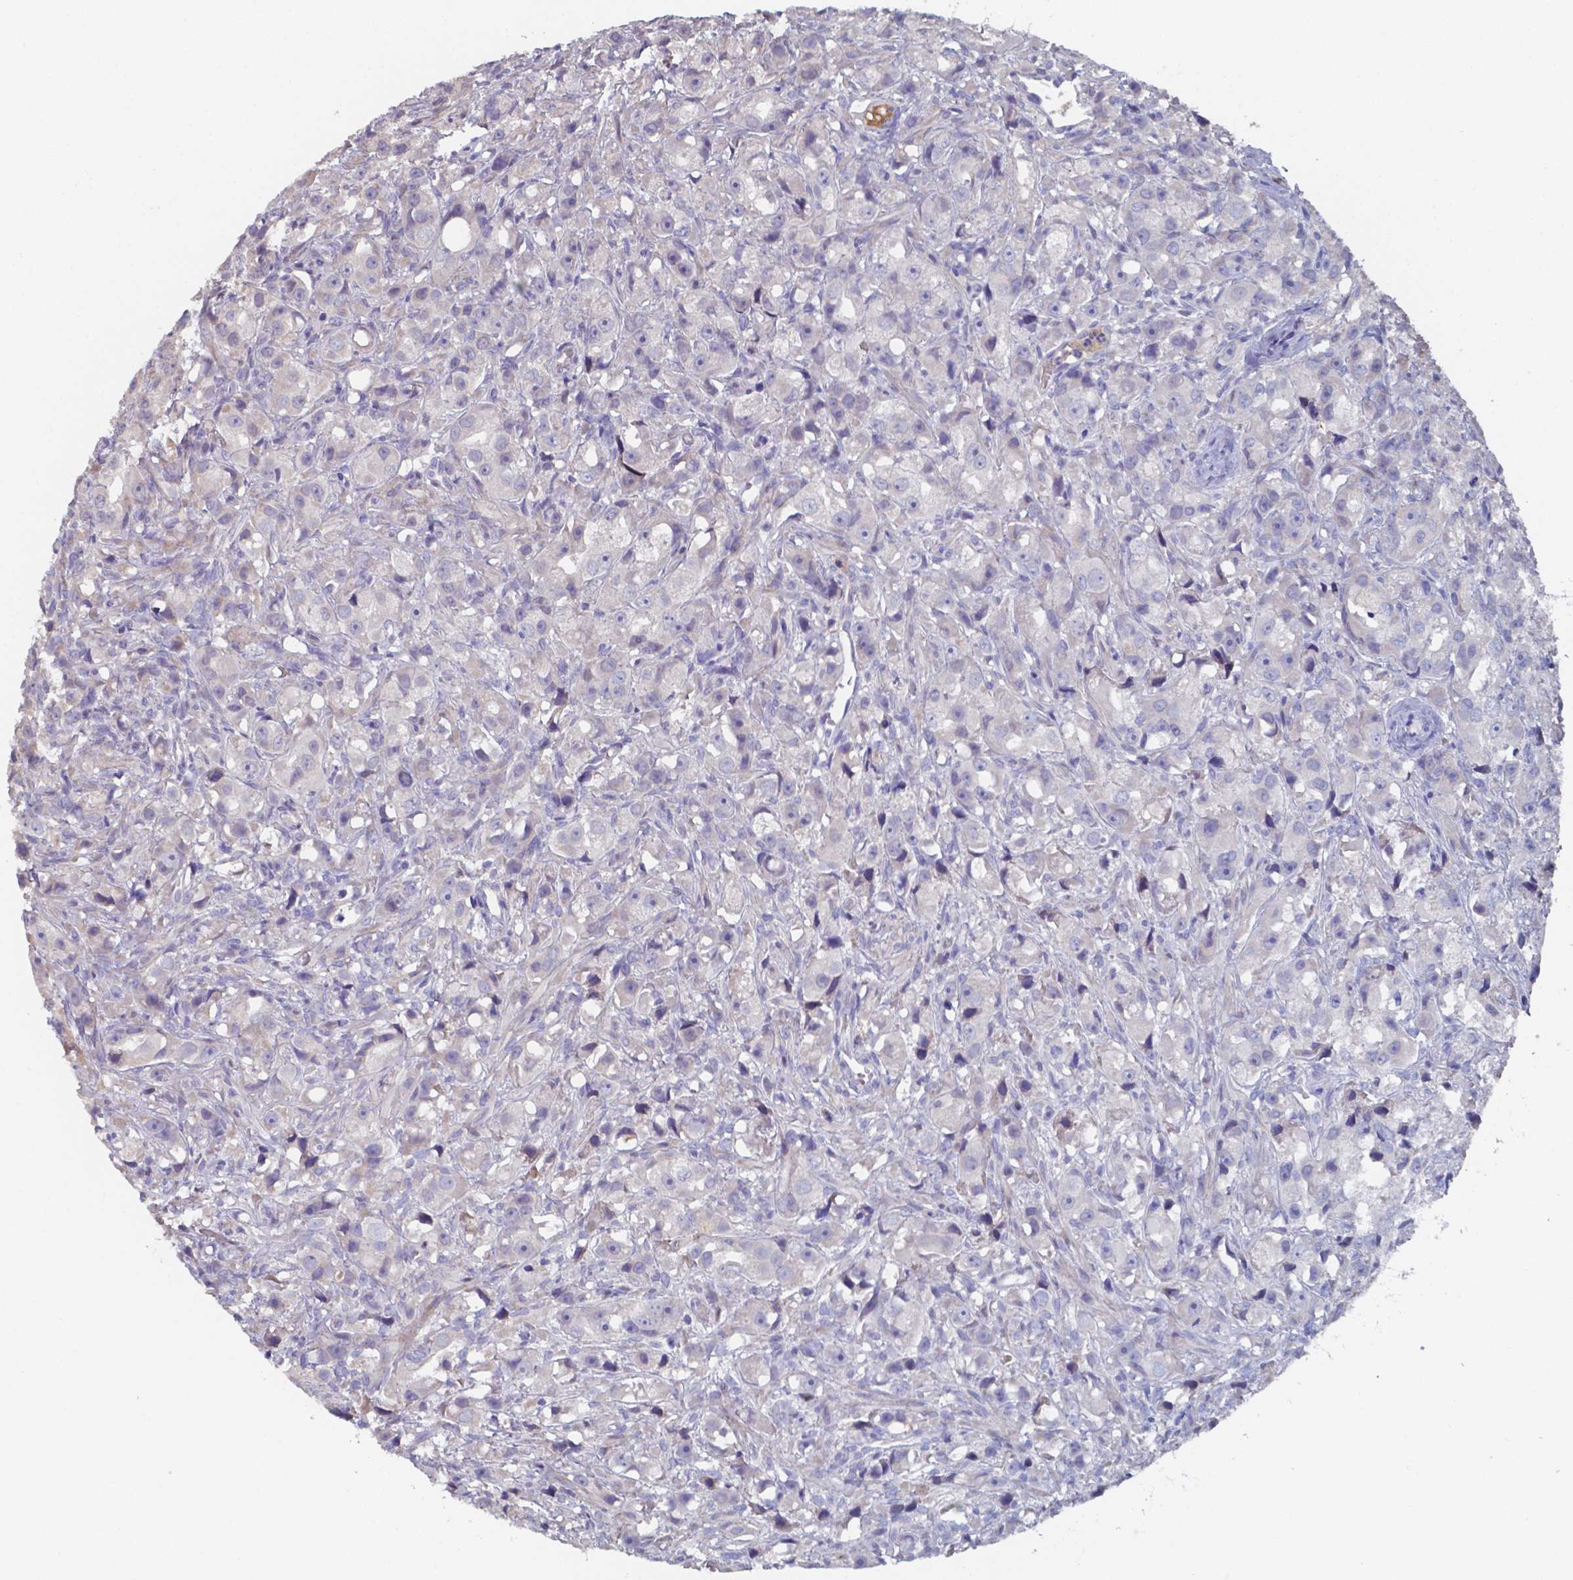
{"staining": {"intensity": "negative", "quantity": "none", "location": "none"}, "tissue": "prostate cancer", "cell_type": "Tumor cells", "image_type": "cancer", "snomed": [{"axis": "morphology", "description": "Adenocarcinoma, High grade"}, {"axis": "topography", "description": "Prostate"}], "caption": "High magnification brightfield microscopy of prostate cancer stained with DAB (3,3'-diaminobenzidine) (brown) and counterstained with hematoxylin (blue): tumor cells show no significant staining.", "gene": "BTBD17", "patient": {"sex": "male", "age": 75}}